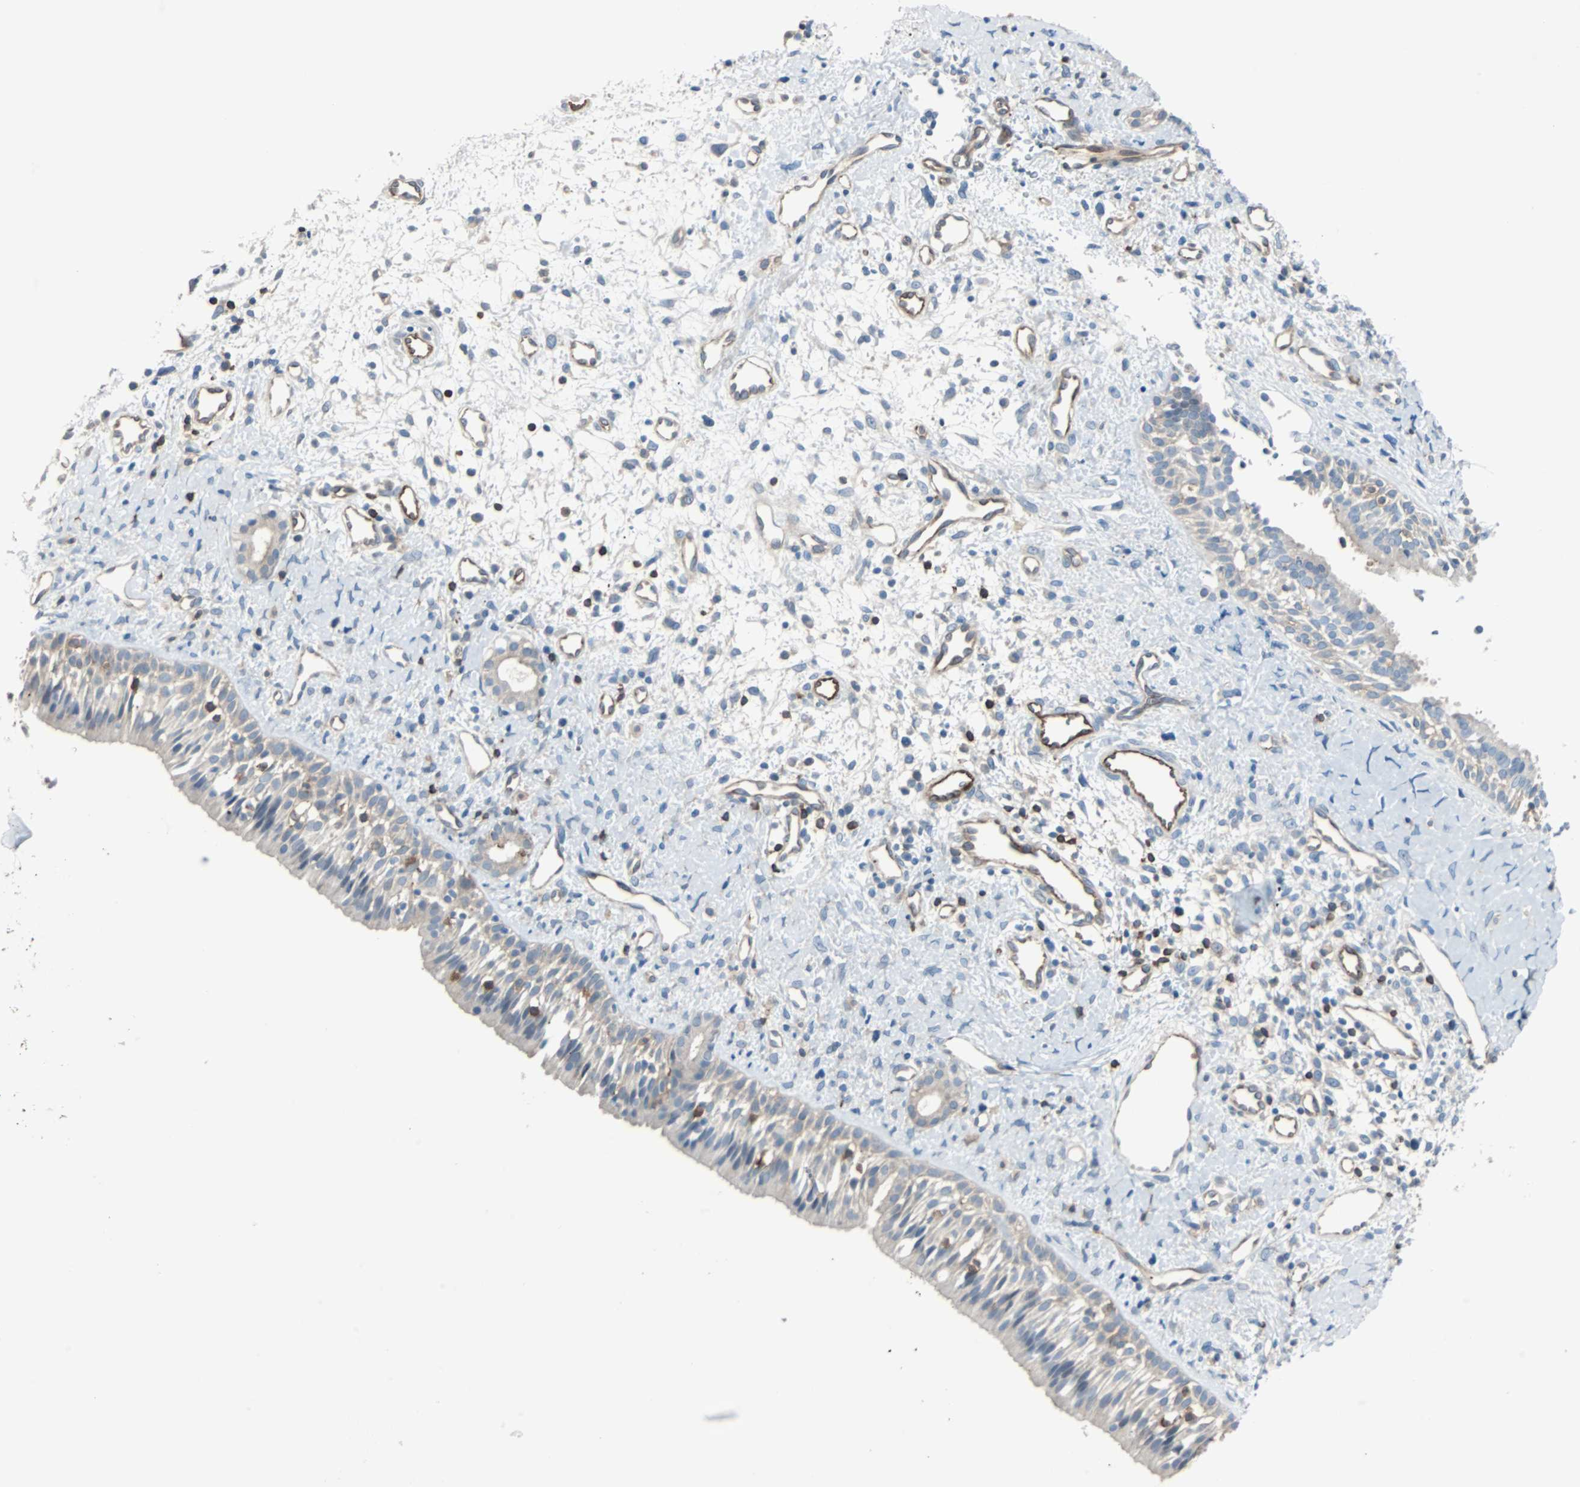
{"staining": {"intensity": "weak", "quantity": "25%-75%", "location": "cytoplasmic/membranous"}, "tissue": "nasopharynx", "cell_type": "Respiratory epithelial cells", "image_type": "normal", "snomed": [{"axis": "morphology", "description": "Normal tissue, NOS"}, {"axis": "topography", "description": "Nasopharynx"}], "caption": "There is low levels of weak cytoplasmic/membranous staining in respiratory epithelial cells of unremarkable nasopharynx, as demonstrated by immunohistochemical staining (brown color).", "gene": "SWAP70", "patient": {"sex": "male", "age": 22}}